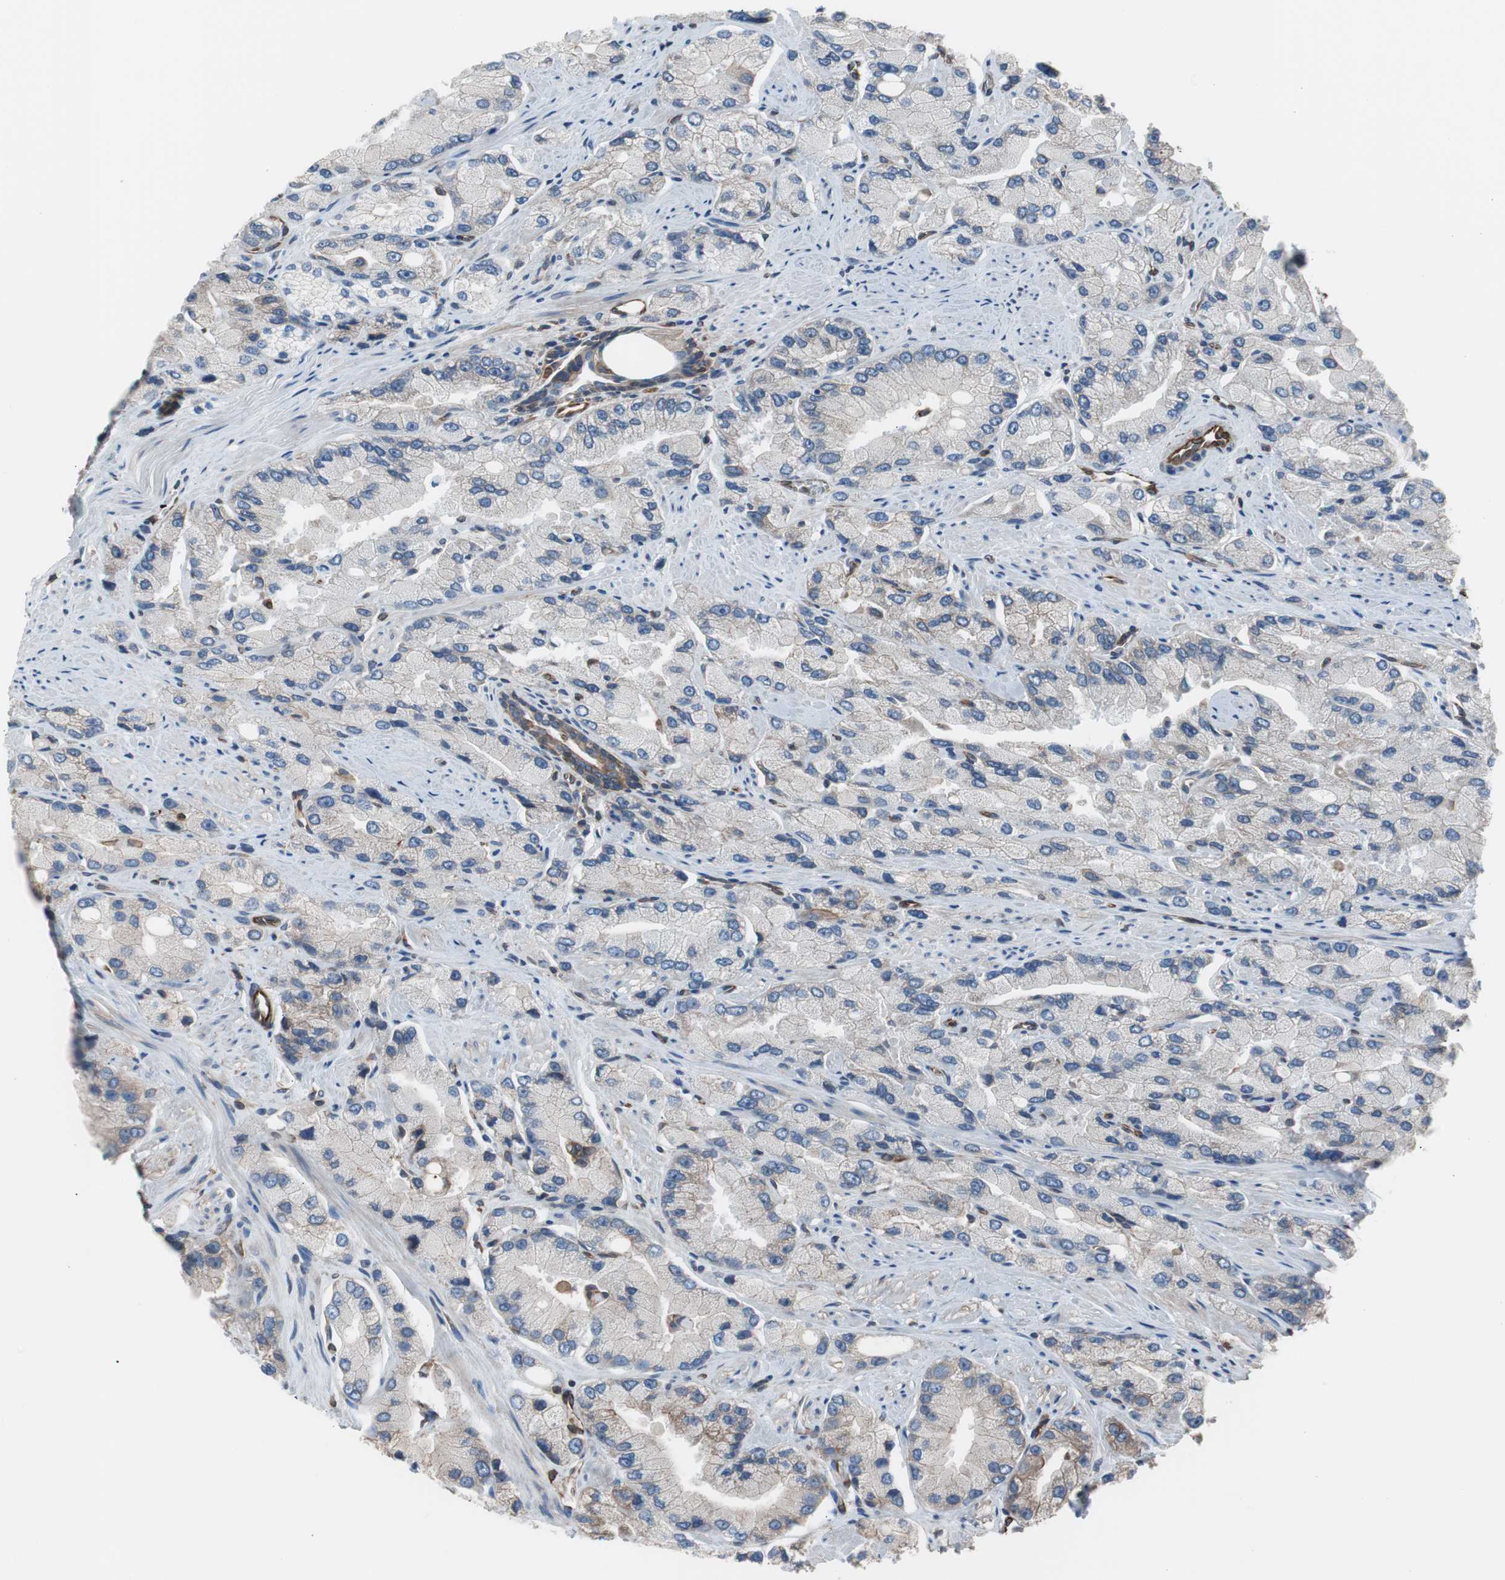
{"staining": {"intensity": "negative", "quantity": "none", "location": "none"}, "tissue": "prostate cancer", "cell_type": "Tumor cells", "image_type": "cancer", "snomed": [{"axis": "morphology", "description": "Adenocarcinoma, High grade"}, {"axis": "topography", "description": "Prostate"}], "caption": "DAB (3,3'-diaminobenzidine) immunohistochemical staining of prostate cancer (adenocarcinoma (high-grade)) shows no significant positivity in tumor cells.", "gene": "KIF3B", "patient": {"sex": "male", "age": 58}}